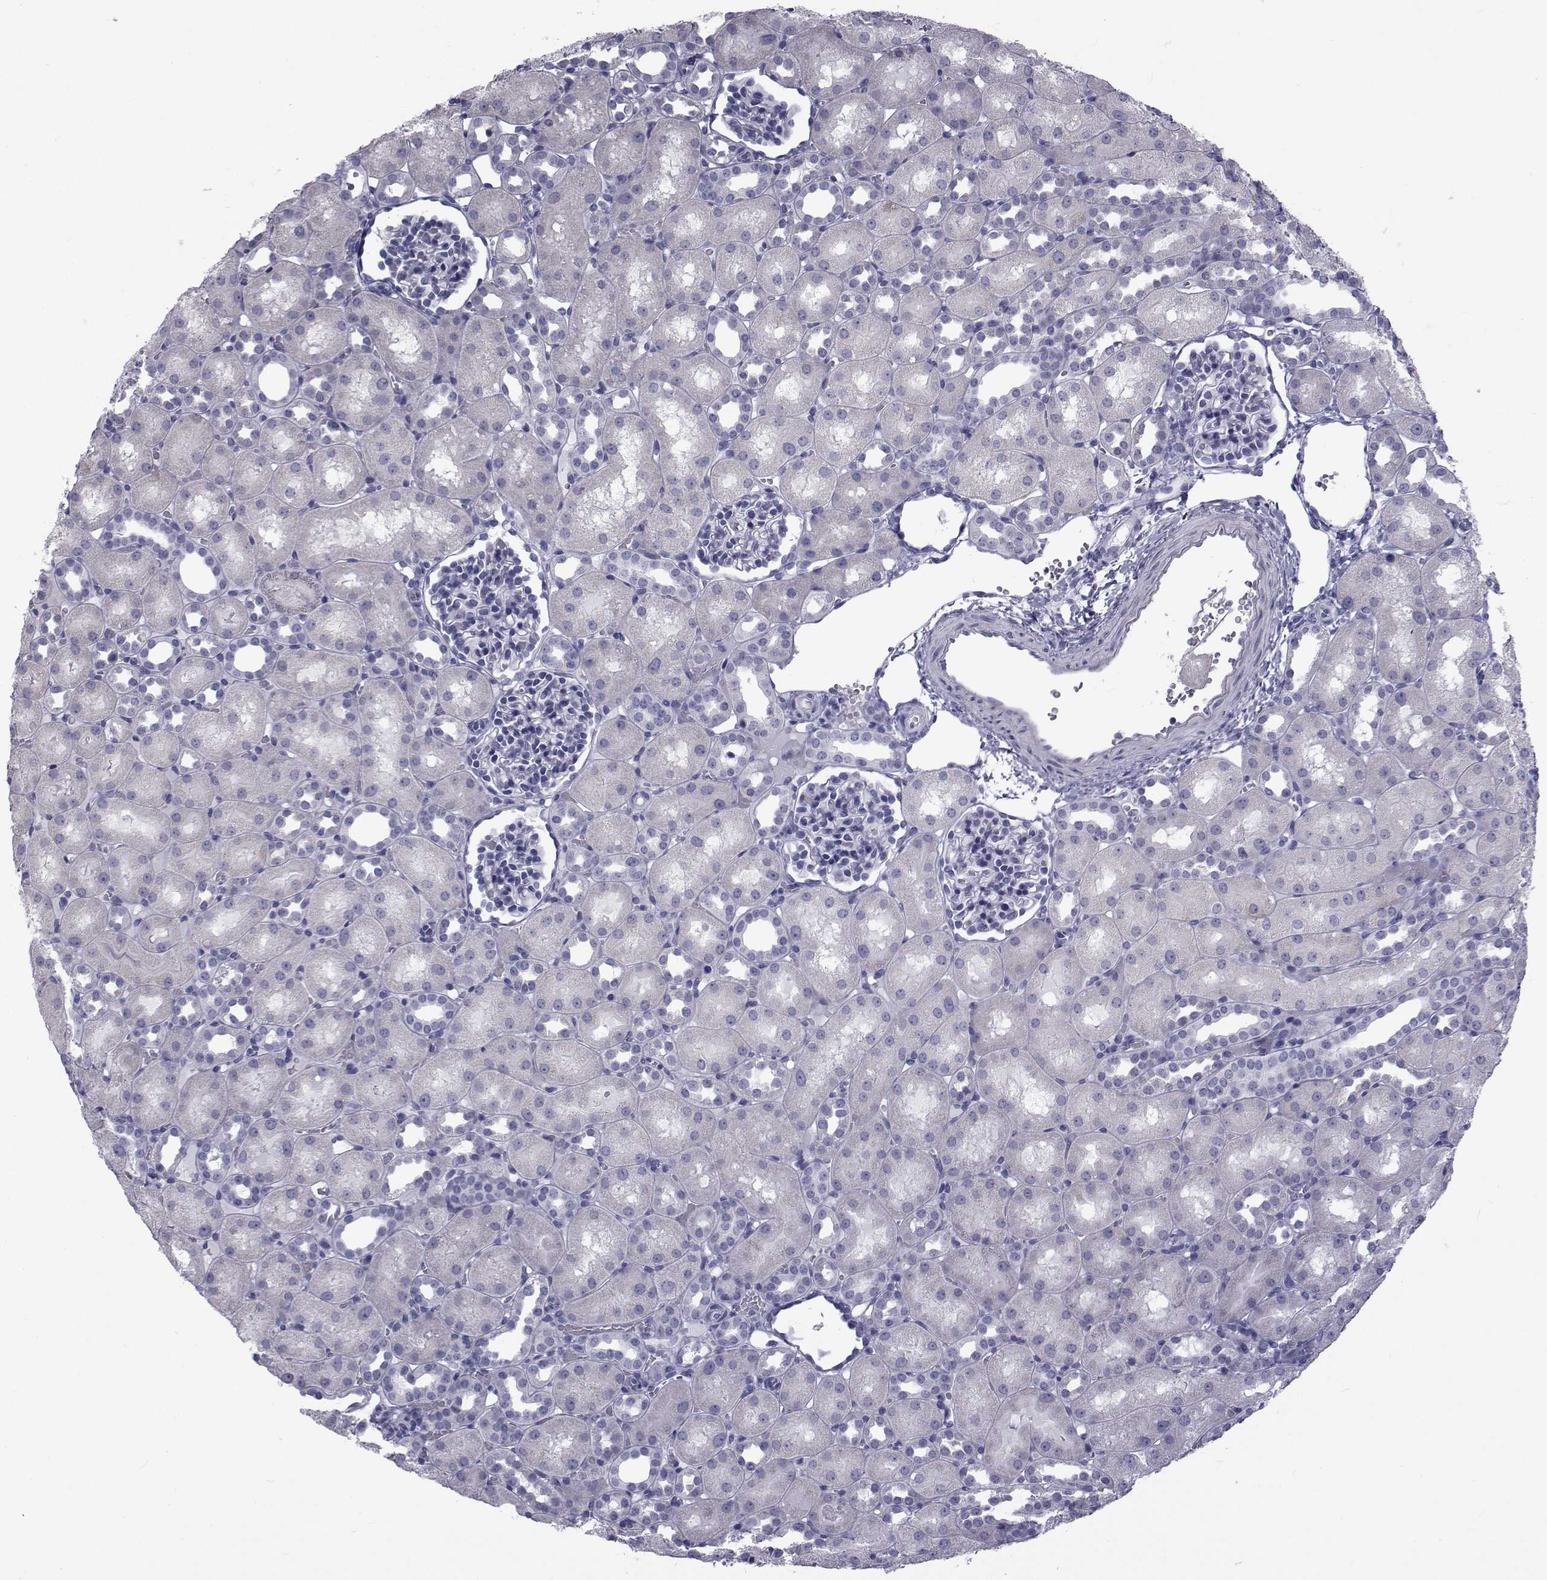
{"staining": {"intensity": "negative", "quantity": "none", "location": "none"}, "tissue": "kidney", "cell_type": "Cells in glomeruli", "image_type": "normal", "snomed": [{"axis": "morphology", "description": "Normal tissue, NOS"}, {"axis": "topography", "description": "Kidney"}], "caption": "This is an immunohistochemistry (IHC) micrograph of normal kidney. There is no staining in cells in glomeruli.", "gene": "FDXR", "patient": {"sex": "male", "age": 1}}